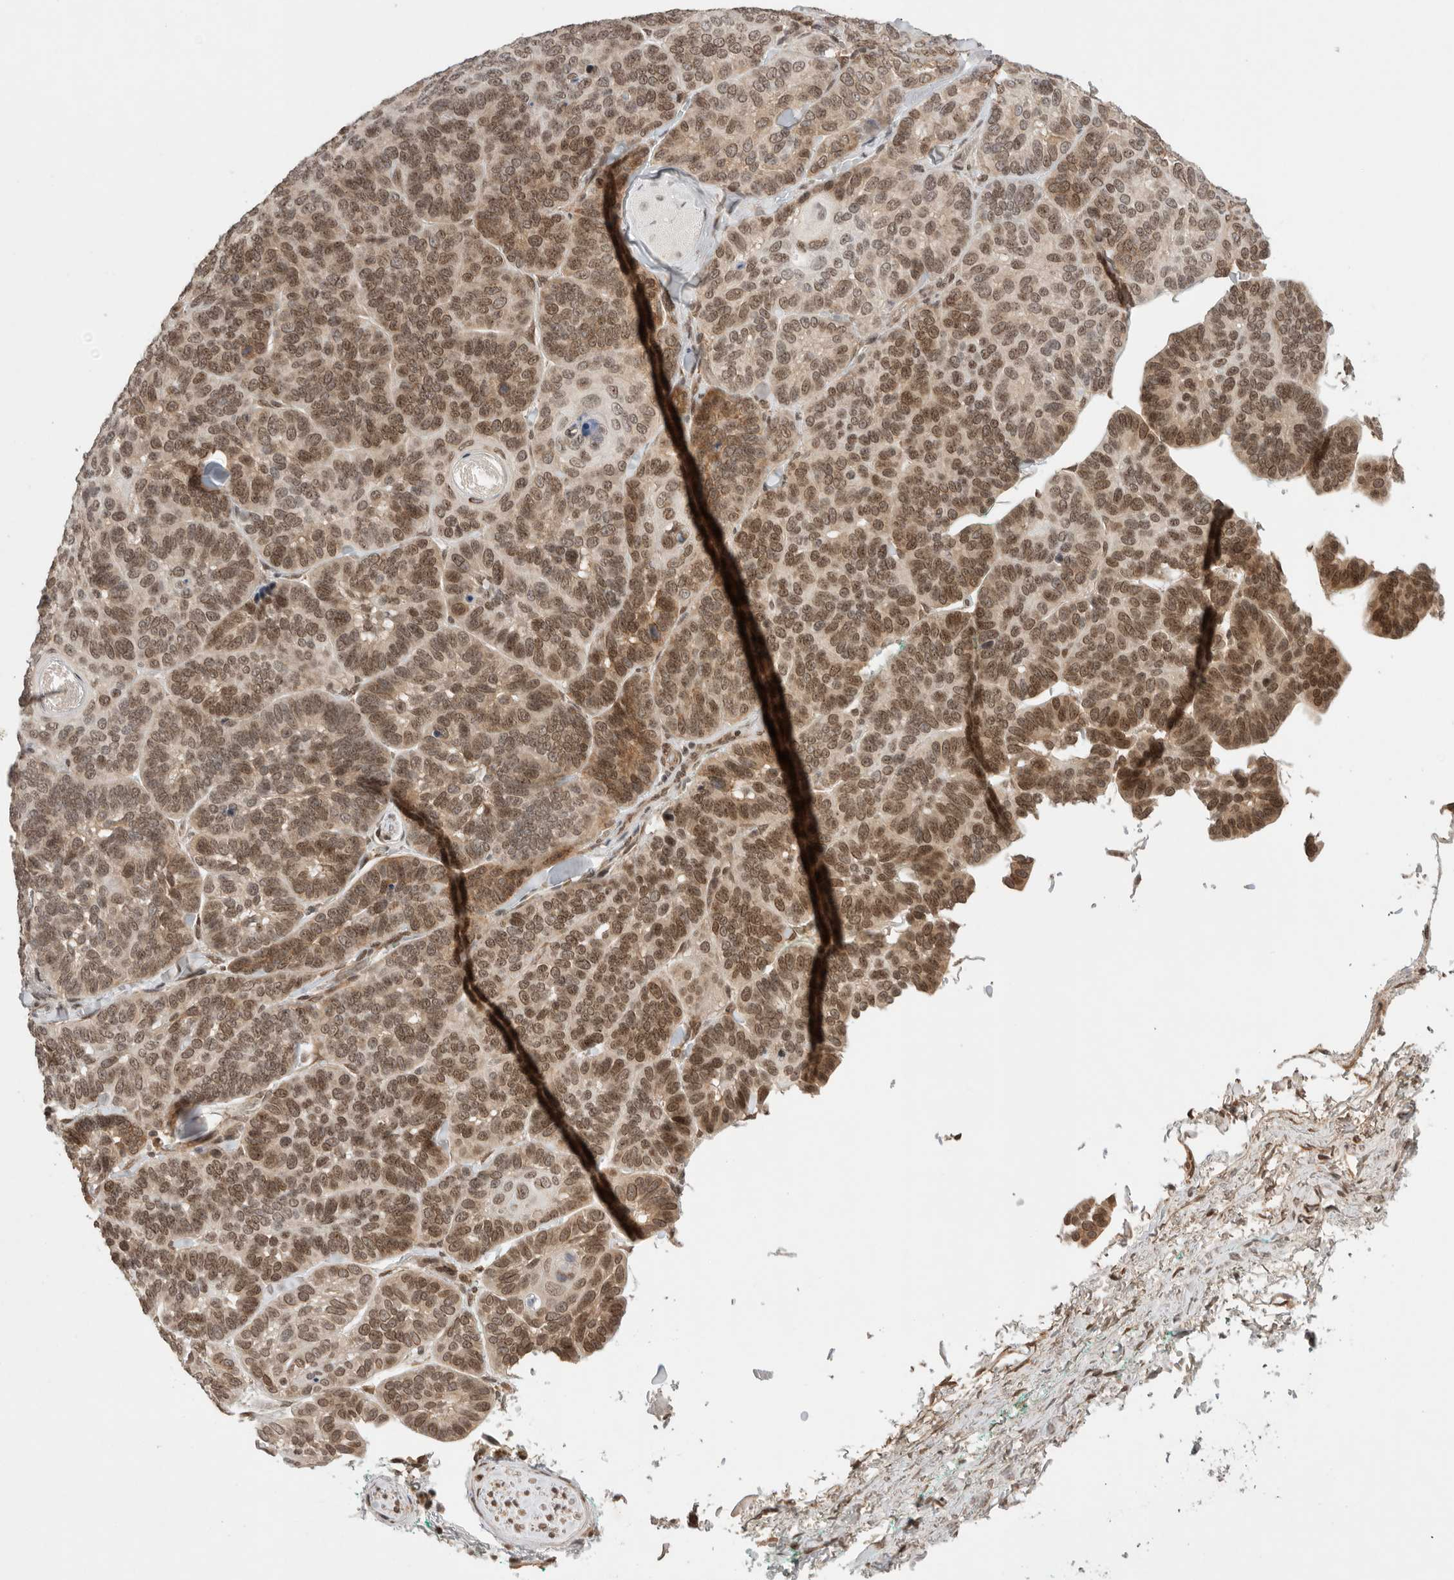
{"staining": {"intensity": "moderate", "quantity": ">75%", "location": "cytoplasmic/membranous,nuclear"}, "tissue": "skin cancer", "cell_type": "Tumor cells", "image_type": "cancer", "snomed": [{"axis": "morphology", "description": "Basal cell carcinoma"}, {"axis": "topography", "description": "Skin"}], "caption": "Moderate cytoplasmic/membranous and nuclear protein expression is identified in about >75% of tumor cells in basal cell carcinoma (skin).", "gene": "LEMD3", "patient": {"sex": "male", "age": 62}}